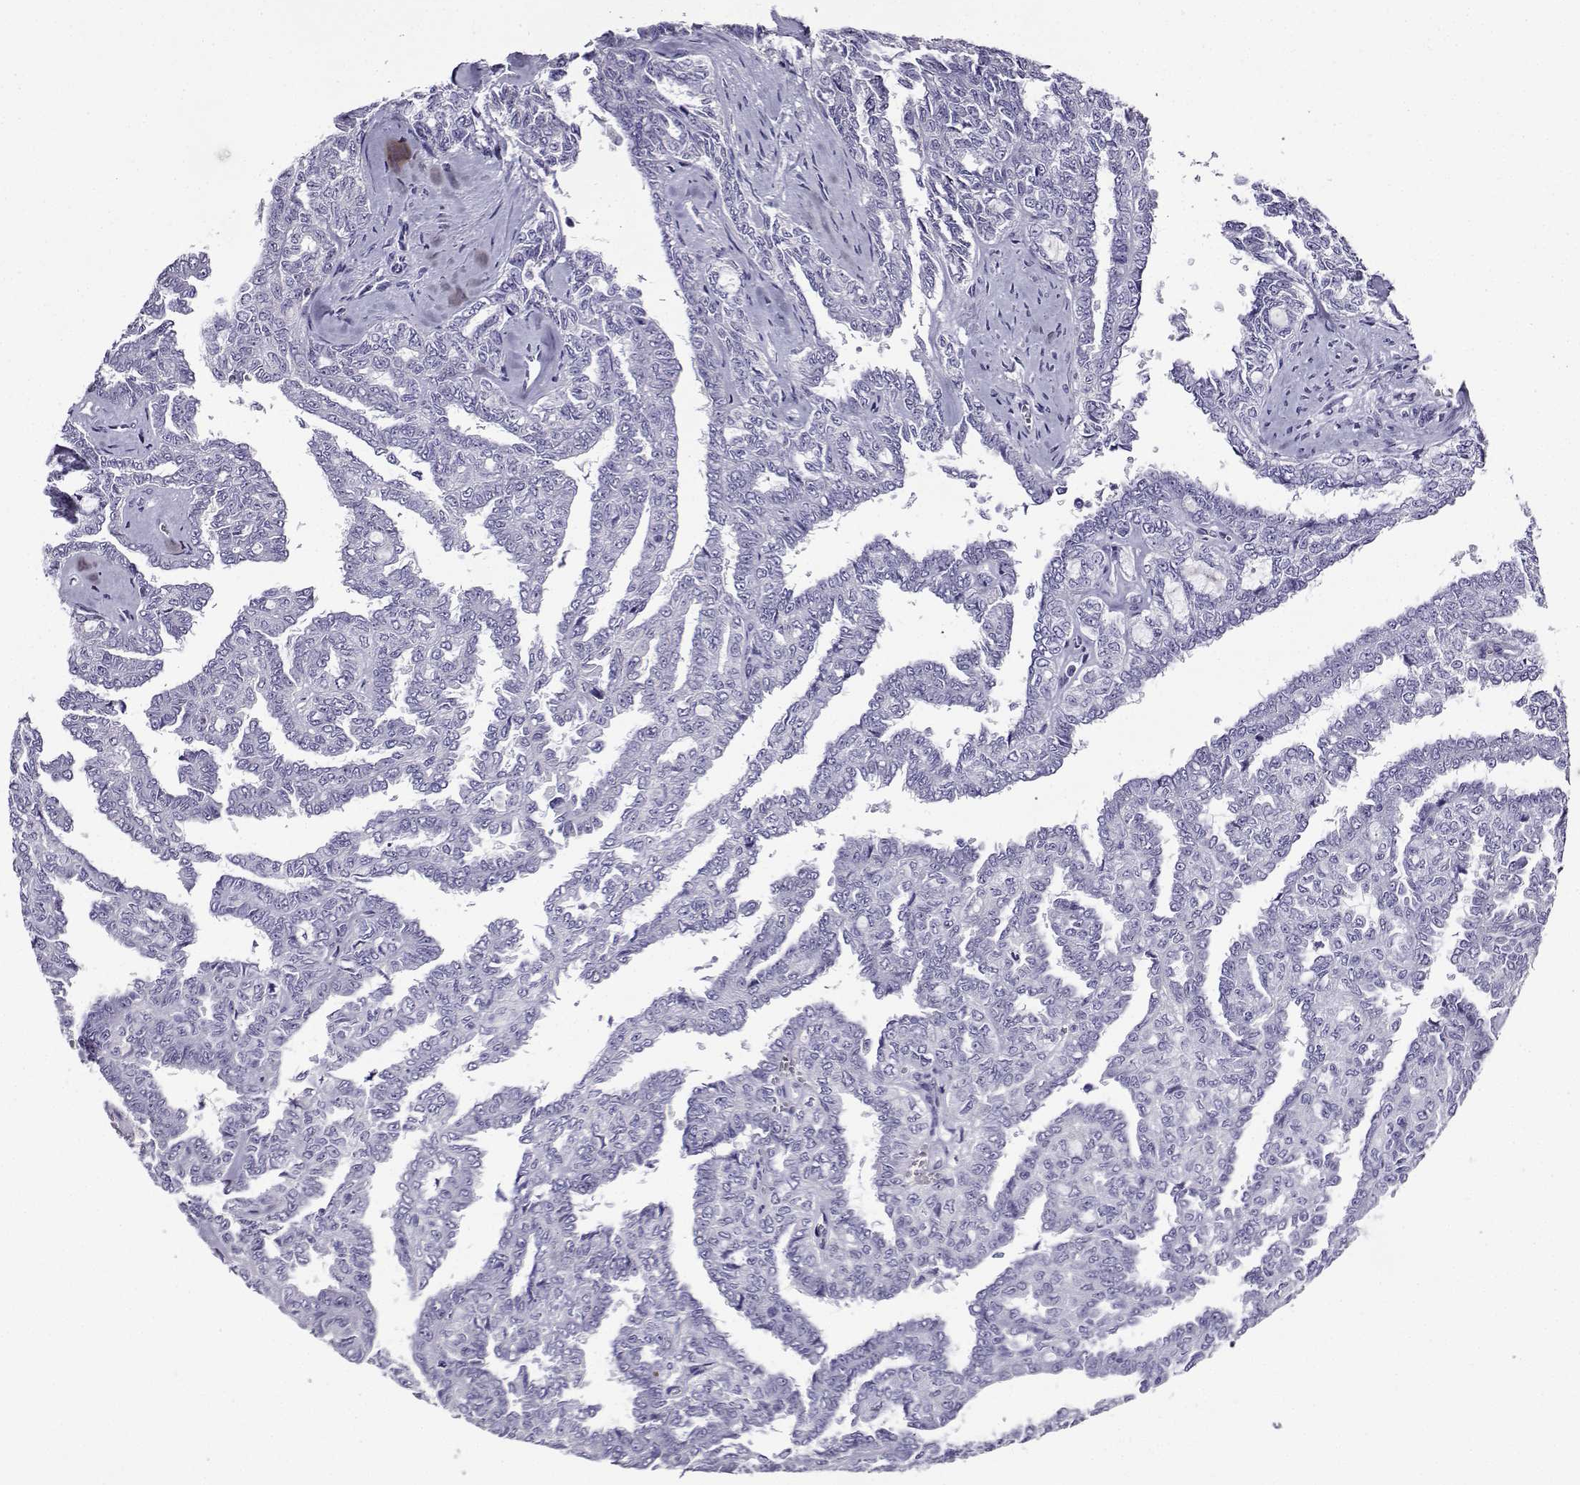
{"staining": {"intensity": "negative", "quantity": "none", "location": "none"}, "tissue": "ovarian cancer", "cell_type": "Tumor cells", "image_type": "cancer", "snomed": [{"axis": "morphology", "description": "Cystadenocarcinoma, serous, NOS"}, {"axis": "topography", "description": "Ovary"}], "caption": "Immunohistochemistry (IHC) micrograph of human ovarian cancer stained for a protein (brown), which reveals no staining in tumor cells.", "gene": "LINGO1", "patient": {"sex": "female", "age": 71}}